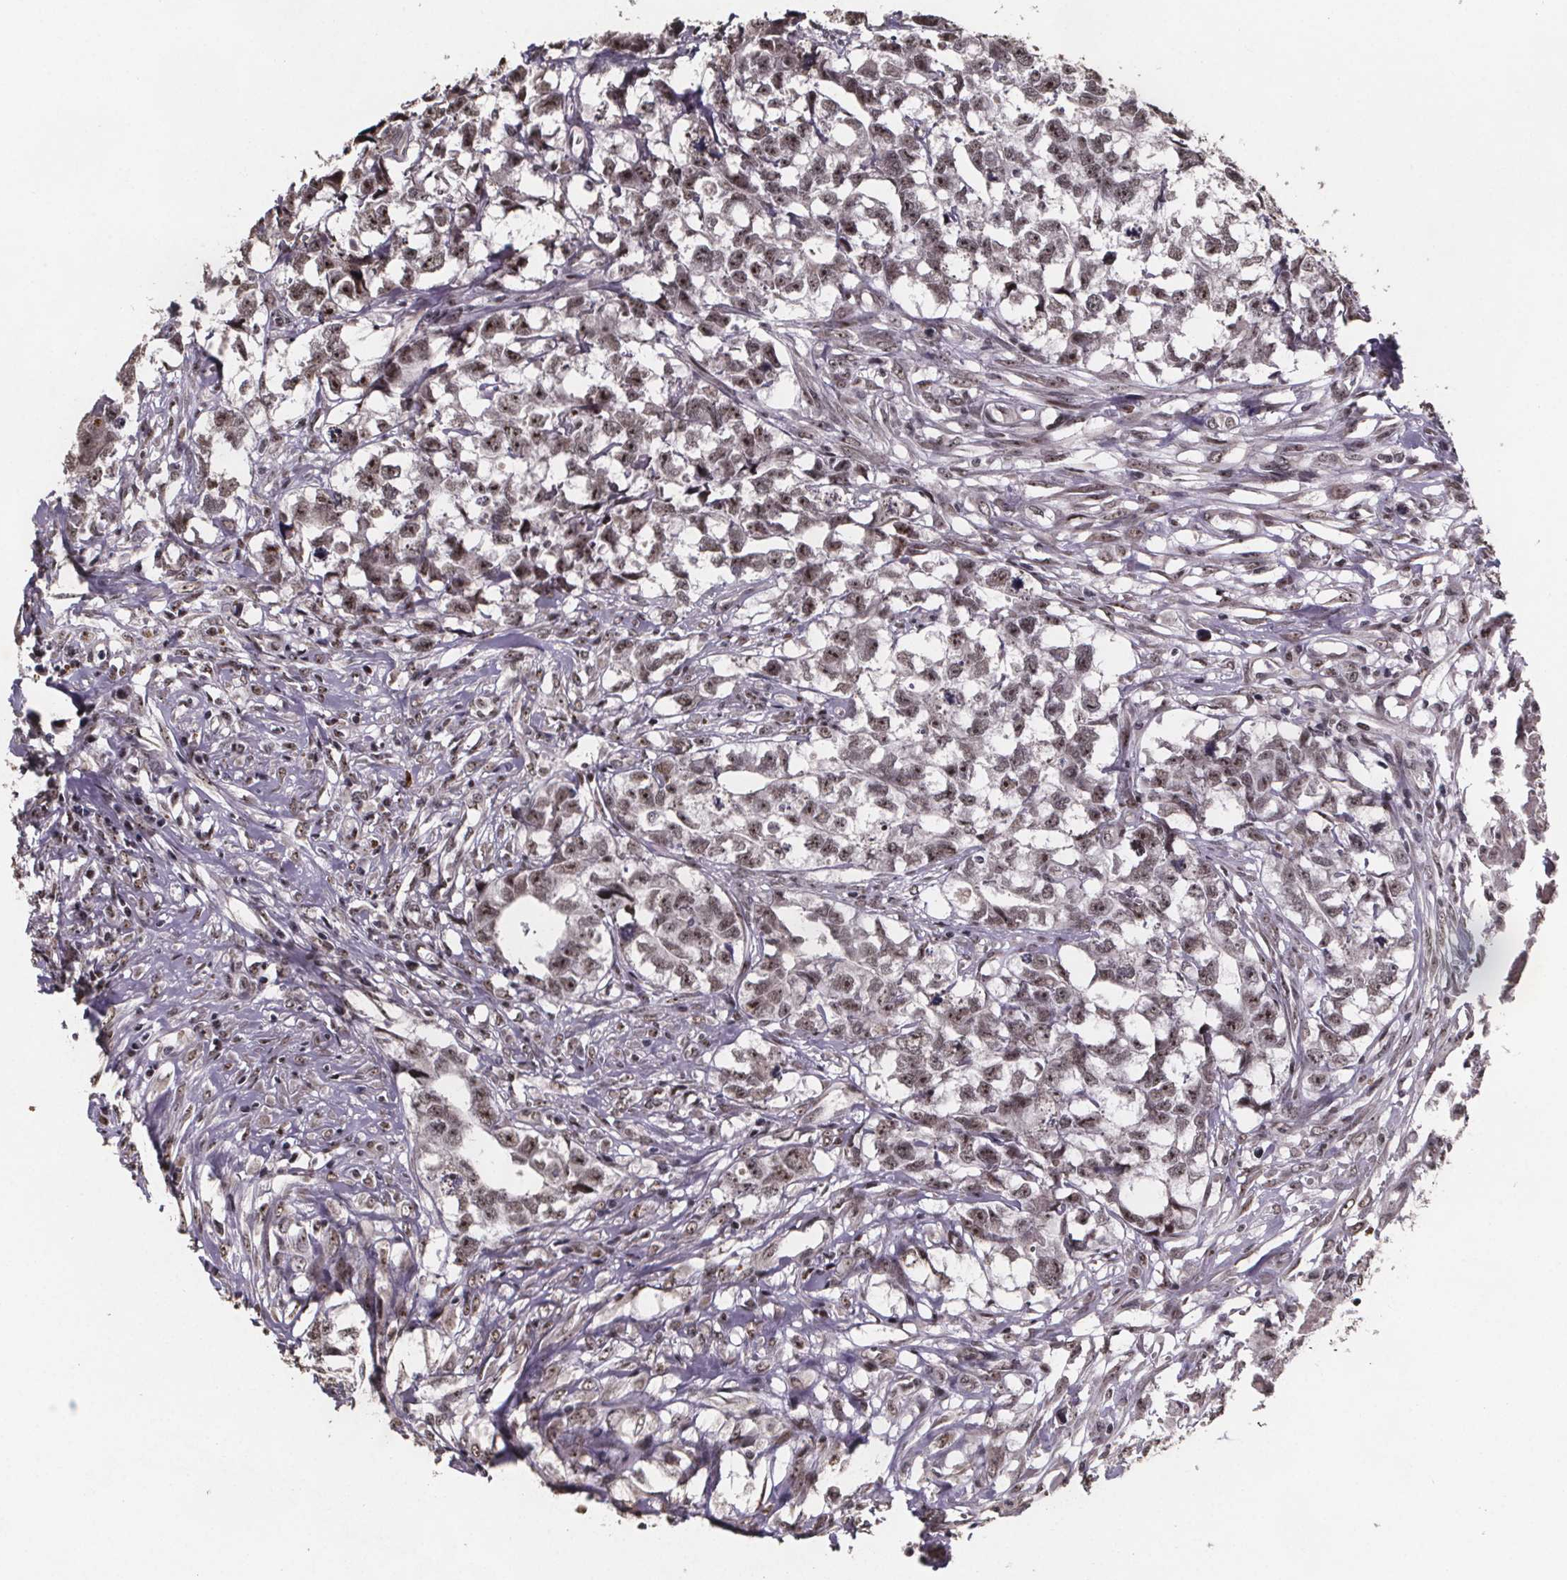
{"staining": {"intensity": "weak", "quantity": ">75%", "location": "nuclear"}, "tissue": "testis cancer", "cell_type": "Tumor cells", "image_type": "cancer", "snomed": [{"axis": "morphology", "description": "Carcinoma, Embryonal, NOS"}, {"axis": "morphology", "description": "Teratoma, malignant, NOS"}, {"axis": "topography", "description": "Testis"}], "caption": "Testis teratoma (malignant) was stained to show a protein in brown. There is low levels of weak nuclear positivity in about >75% of tumor cells. Immunohistochemistry stains the protein of interest in brown and the nuclei are stained blue.", "gene": "U2SURP", "patient": {"sex": "male", "age": 44}}